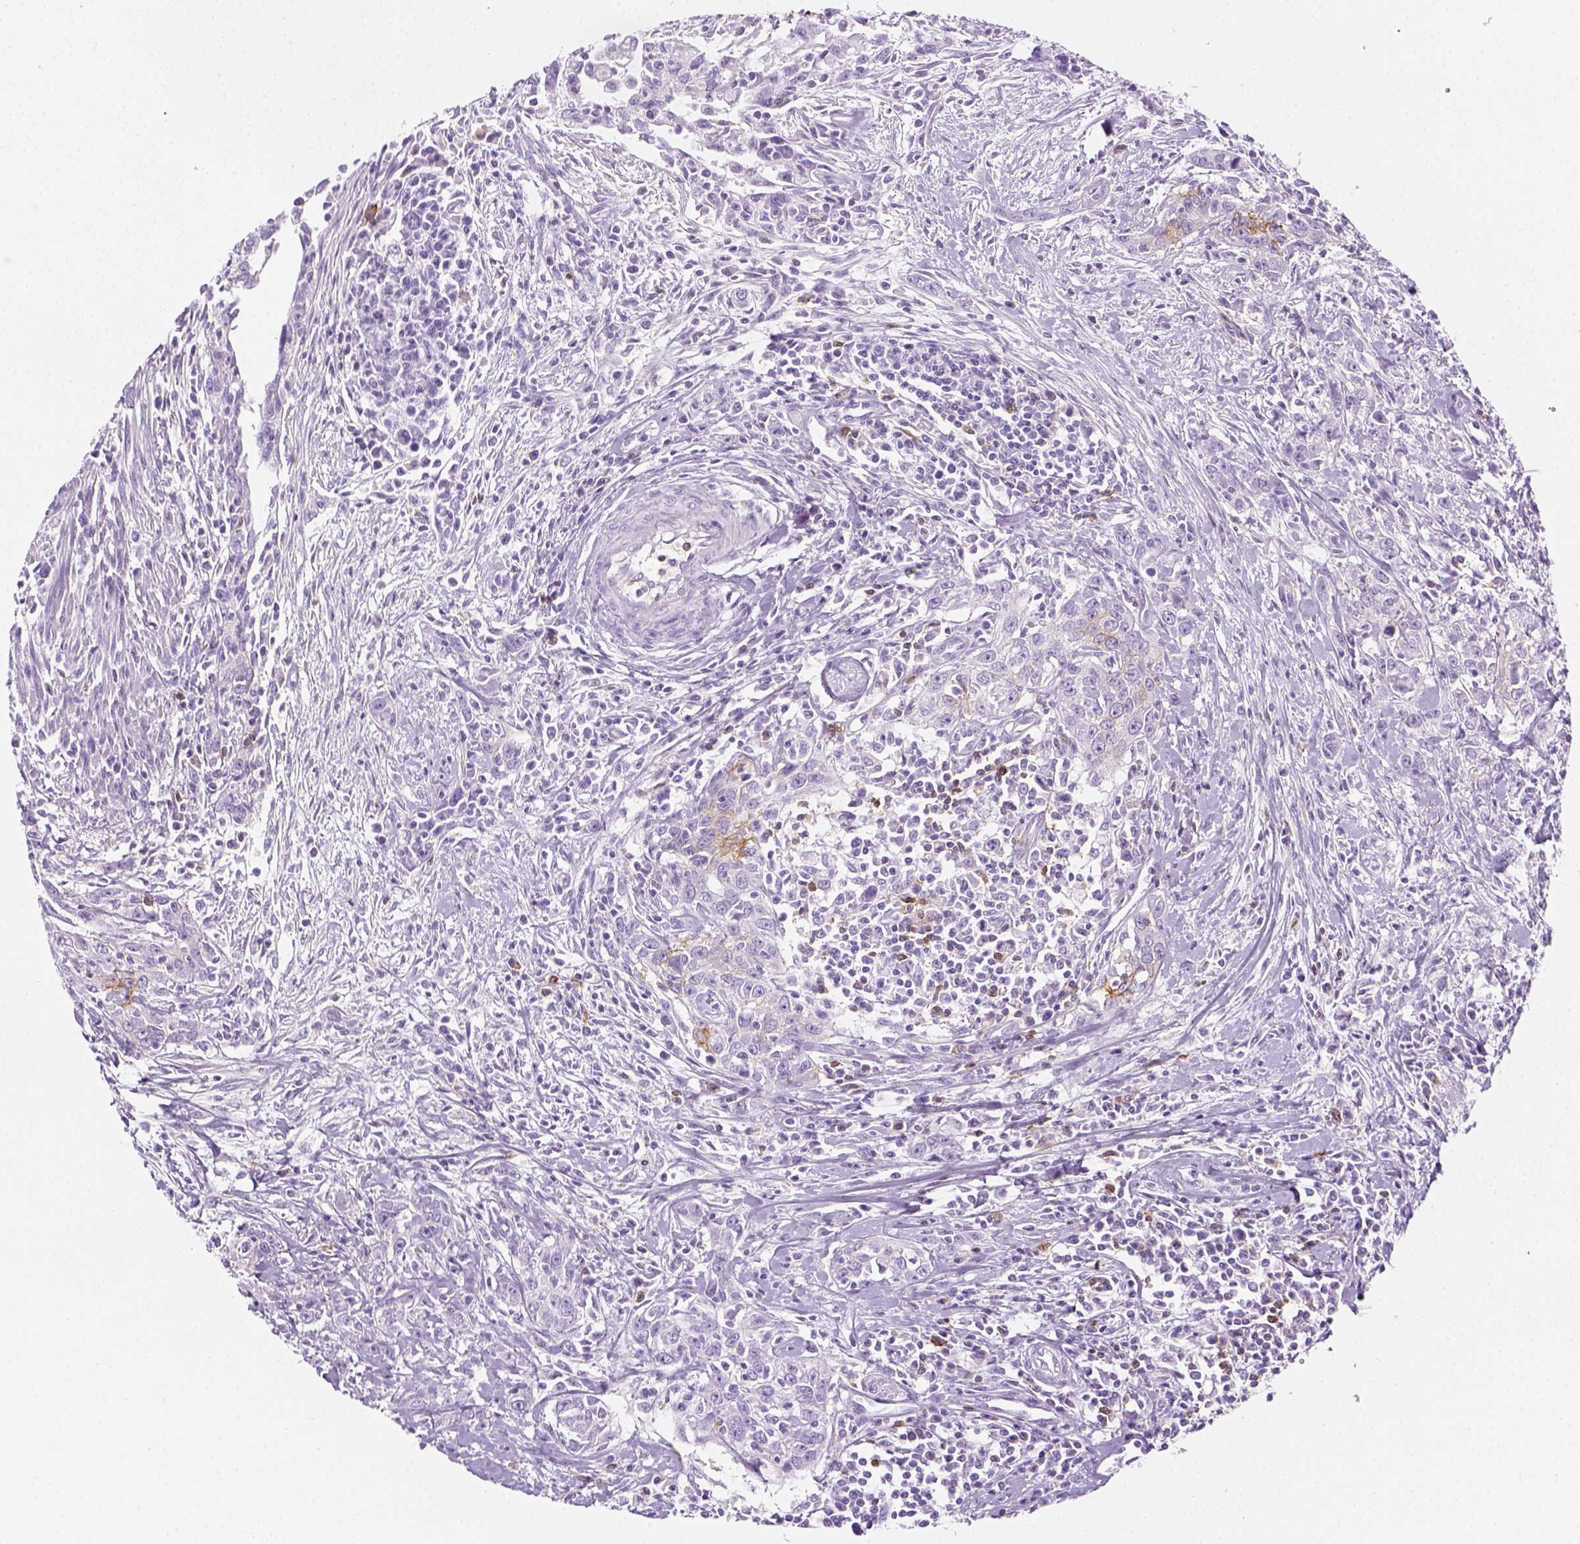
{"staining": {"intensity": "negative", "quantity": "none", "location": "none"}, "tissue": "urothelial cancer", "cell_type": "Tumor cells", "image_type": "cancer", "snomed": [{"axis": "morphology", "description": "Urothelial carcinoma, High grade"}, {"axis": "topography", "description": "Urinary bladder"}], "caption": "Image shows no protein staining in tumor cells of high-grade urothelial carcinoma tissue. (DAB immunohistochemistry (IHC), high magnification).", "gene": "AQP3", "patient": {"sex": "male", "age": 83}}